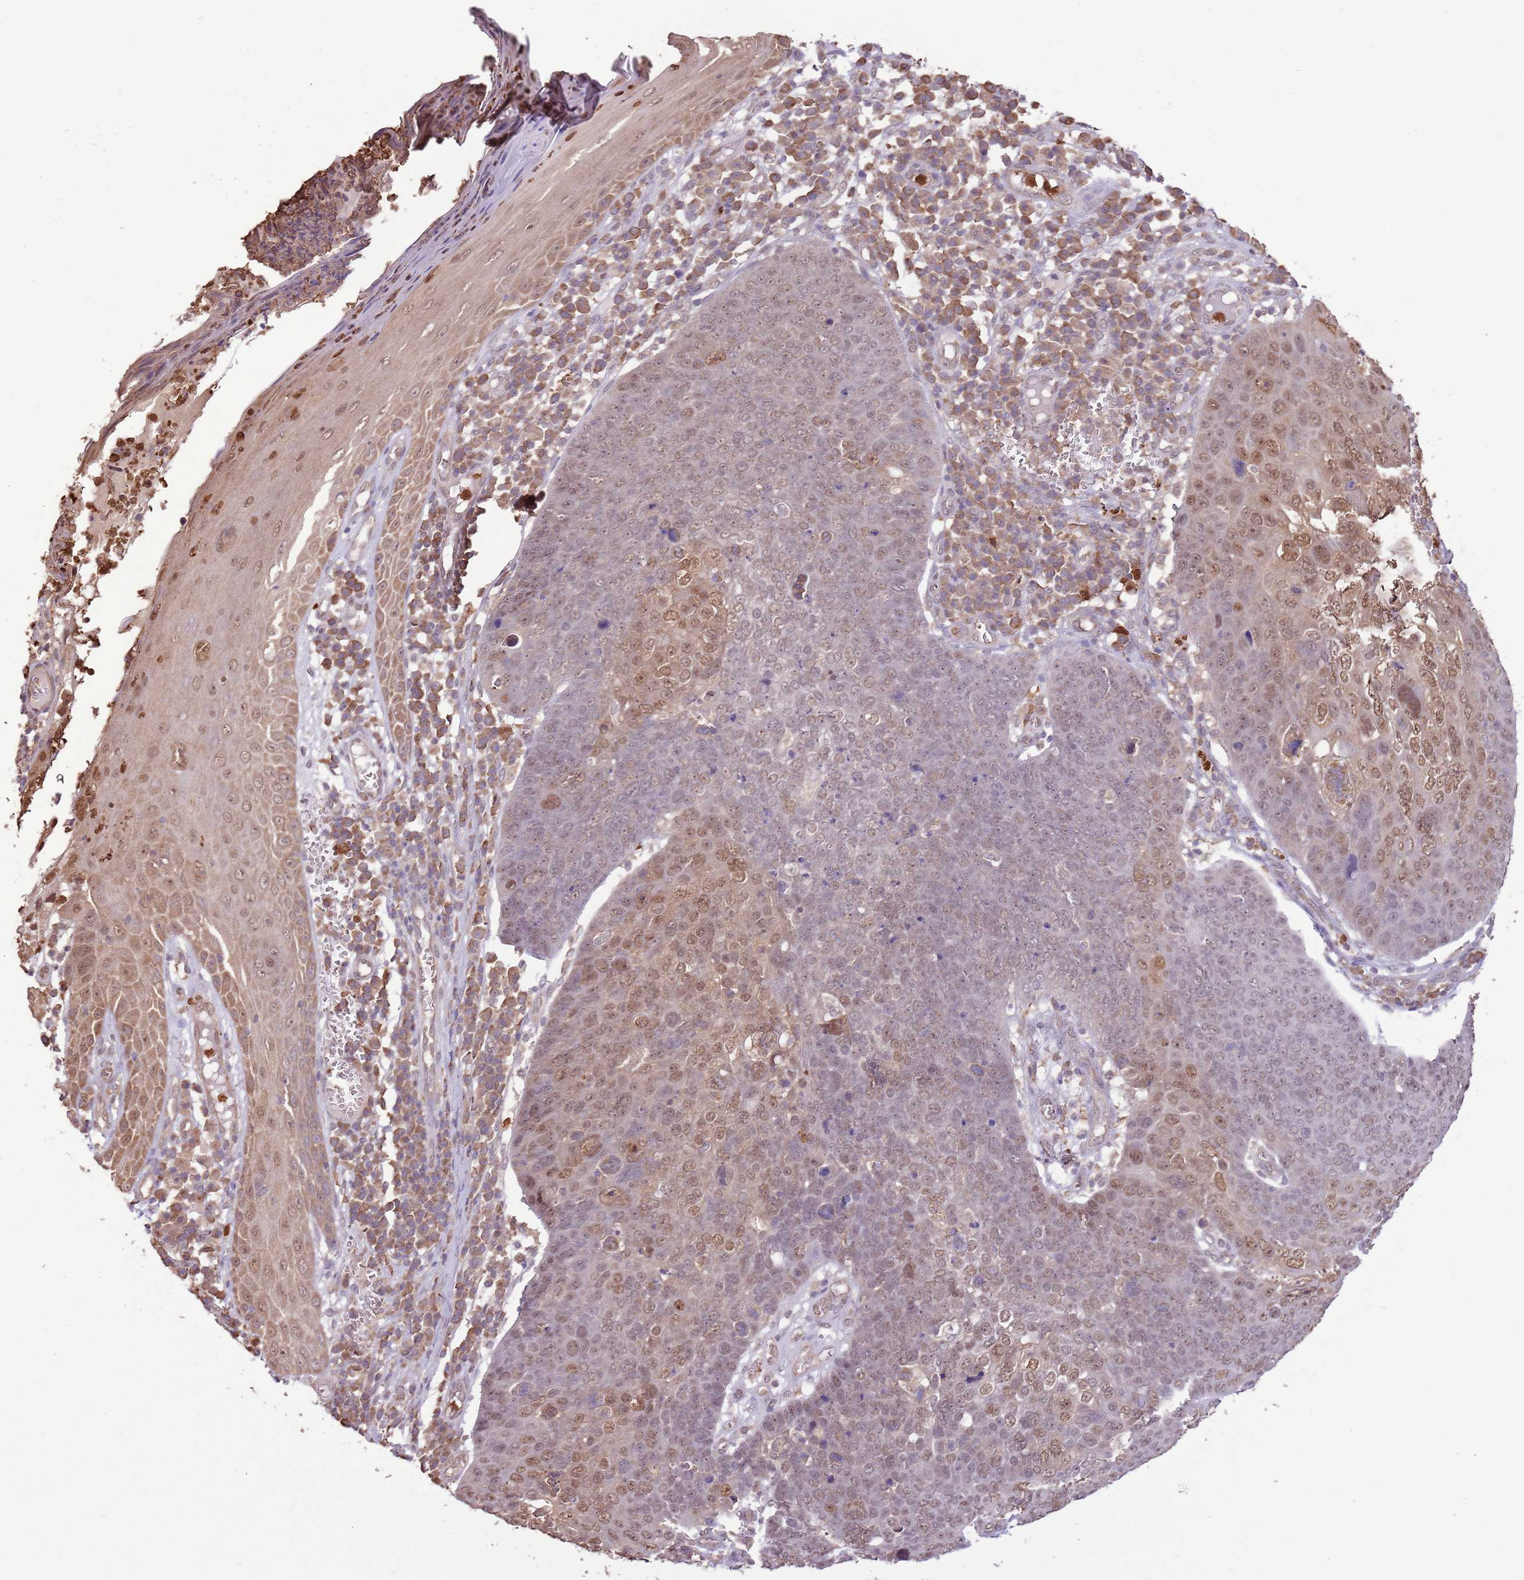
{"staining": {"intensity": "moderate", "quantity": "25%-75%", "location": "nuclear"}, "tissue": "skin cancer", "cell_type": "Tumor cells", "image_type": "cancer", "snomed": [{"axis": "morphology", "description": "Squamous cell carcinoma, NOS"}, {"axis": "topography", "description": "Skin"}], "caption": "Squamous cell carcinoma (skin) stained with a brown dye shows moderate nuclear positive expression in about 25%-75% of tumor cells.", "gene": "AMIGO1", "patient": {"sex": "male", "age": 71}}